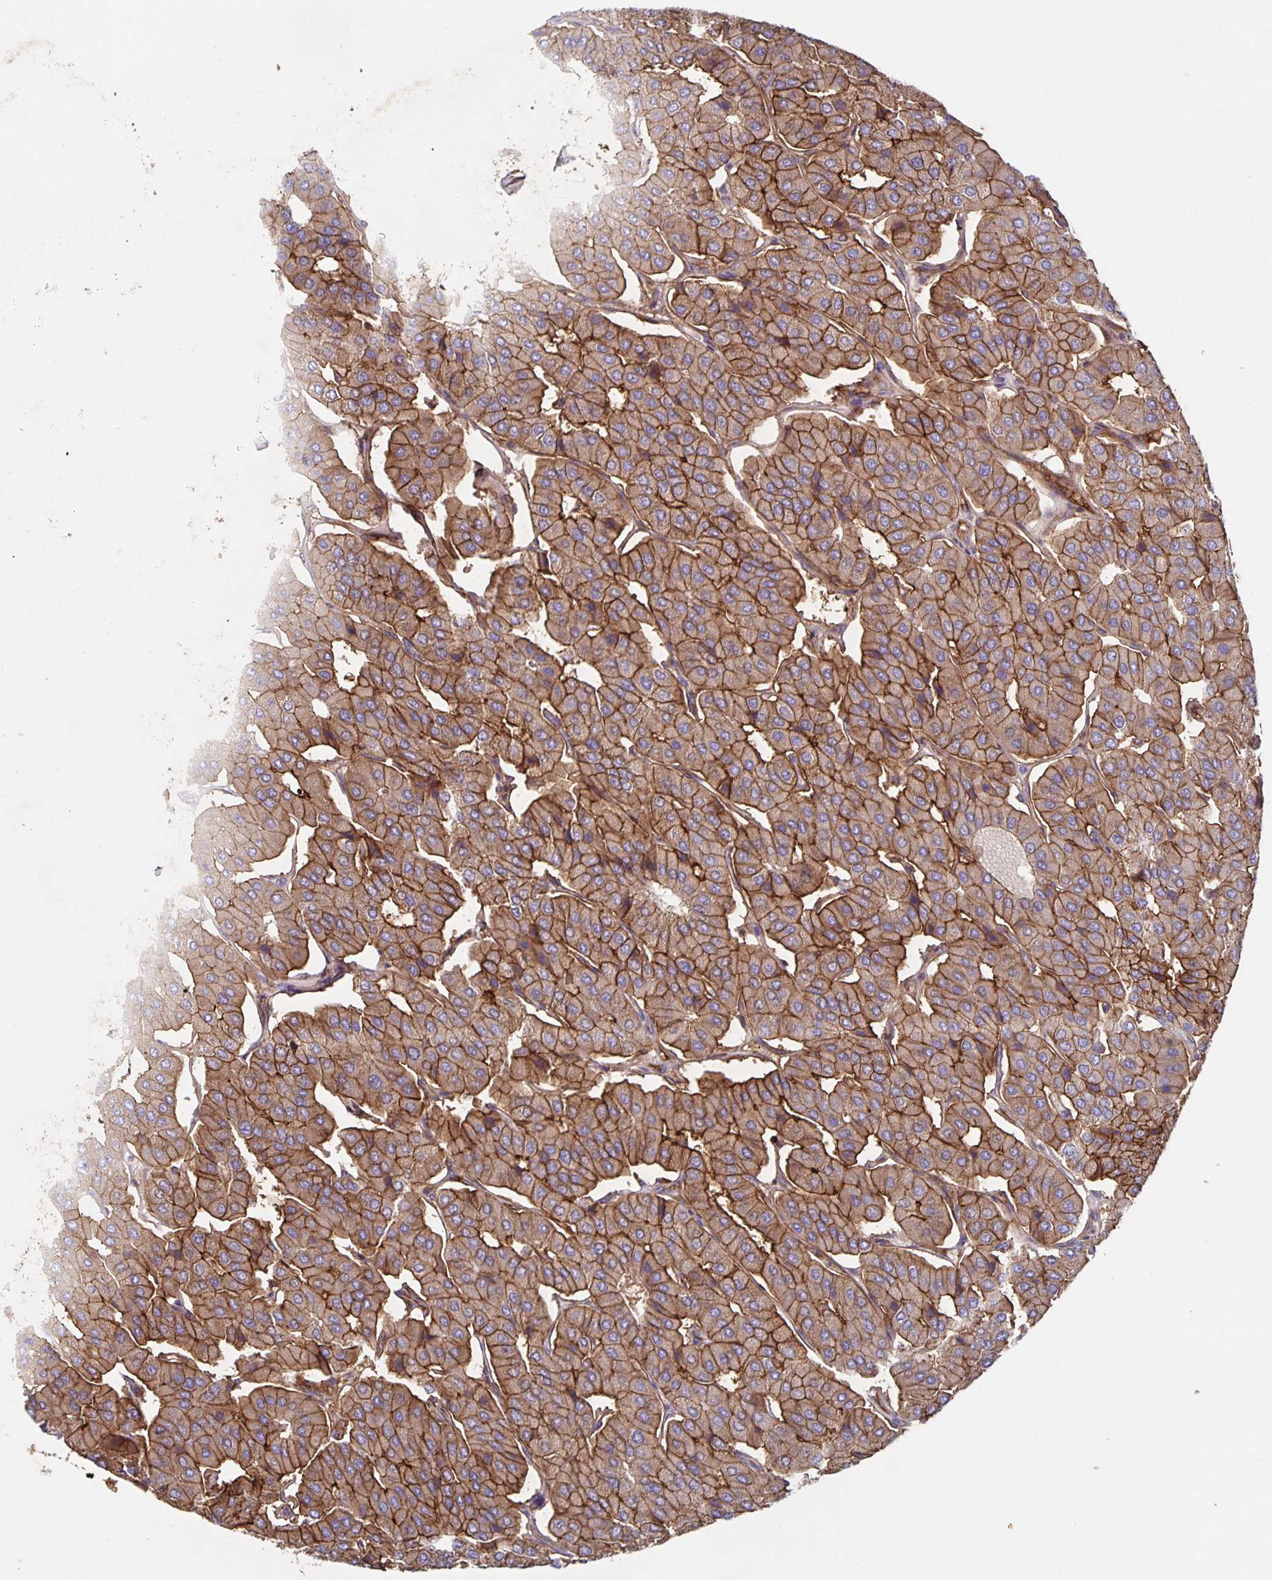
{"staining": {"intensity": "moderate", "quantity": ">75%", "location": "cytoplasmic/membranous"}, "tissue": "parathyroid gland", "cell_type": "Glandular cells", "image_type": "normal", "snomed": [{"axis": "morphology", "description": "Normal tissue, NOS"}, {"axis": "morphology", "description": "Adenoma, NOS"}, {"axis": "topography", "description": "Parathyroid gland"}], "caption": "This image displays immunohistochemistry staining of benign human parathyroid gland, with medium moderate cytoplasmic/membranous staining in approximately >75% of glandular cells.", "gene": "ITGA2", "patient": {"sex": "female", "age": 86}}